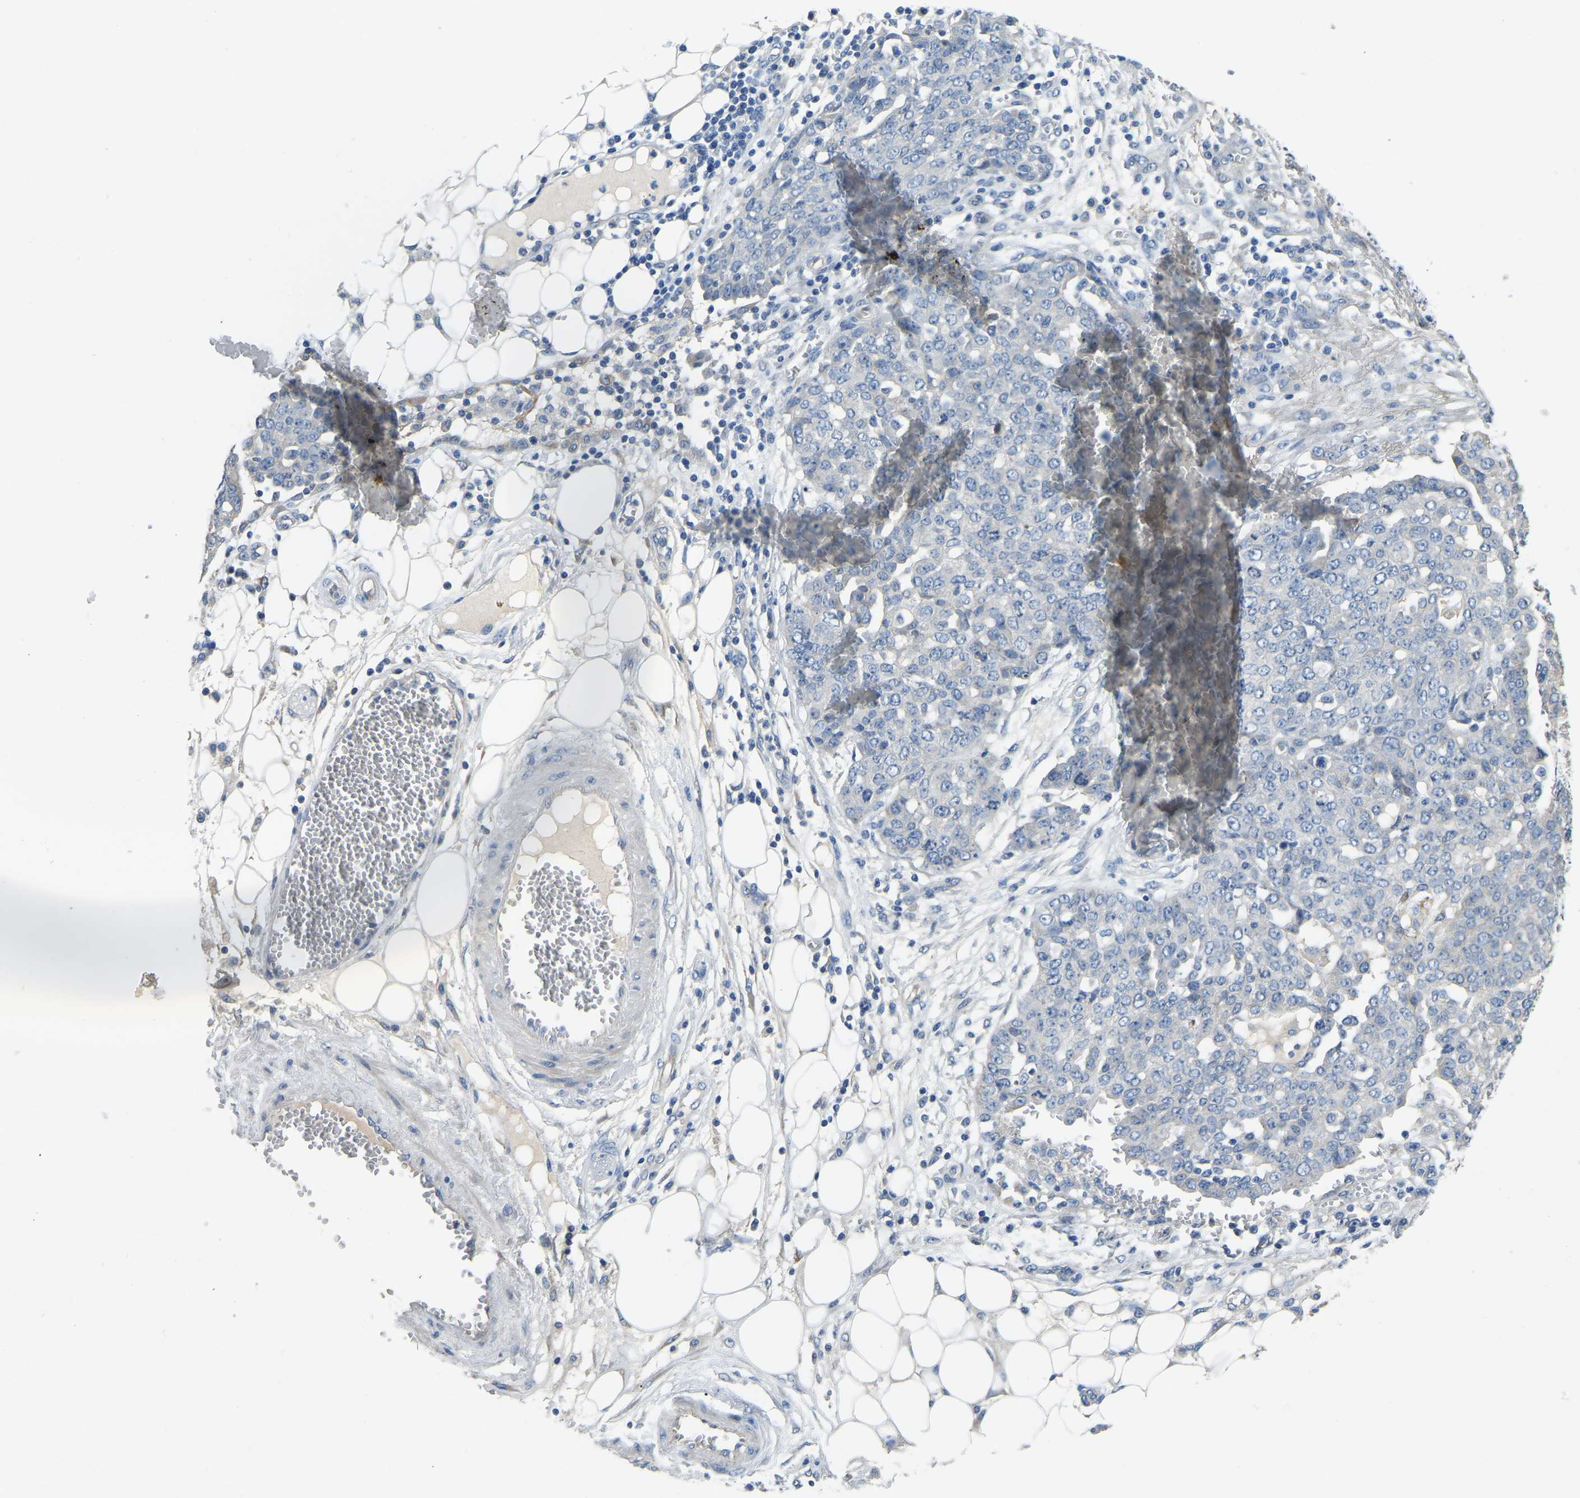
{"staining": {"intensity": "negative", "quantity": "none", "location": "none"}, "tissue": "ovarian cancer", "cell_type": "Tumor cells", "image_type": "cancer", "snomed": [{"axis": "morphology", "description": "Cystadenocarcinoma, serous, NOS"}, {"axis": "topography", "description": "Soft tissue"}, {"axis": "topography", "description": "Ovary"}], "caption": "This is an IHC micrograph of ovarian cancer. There is no positivity in tumor cells.", "gene": "HIGD2B", "patient": {"sex": "female", "age": 57}}